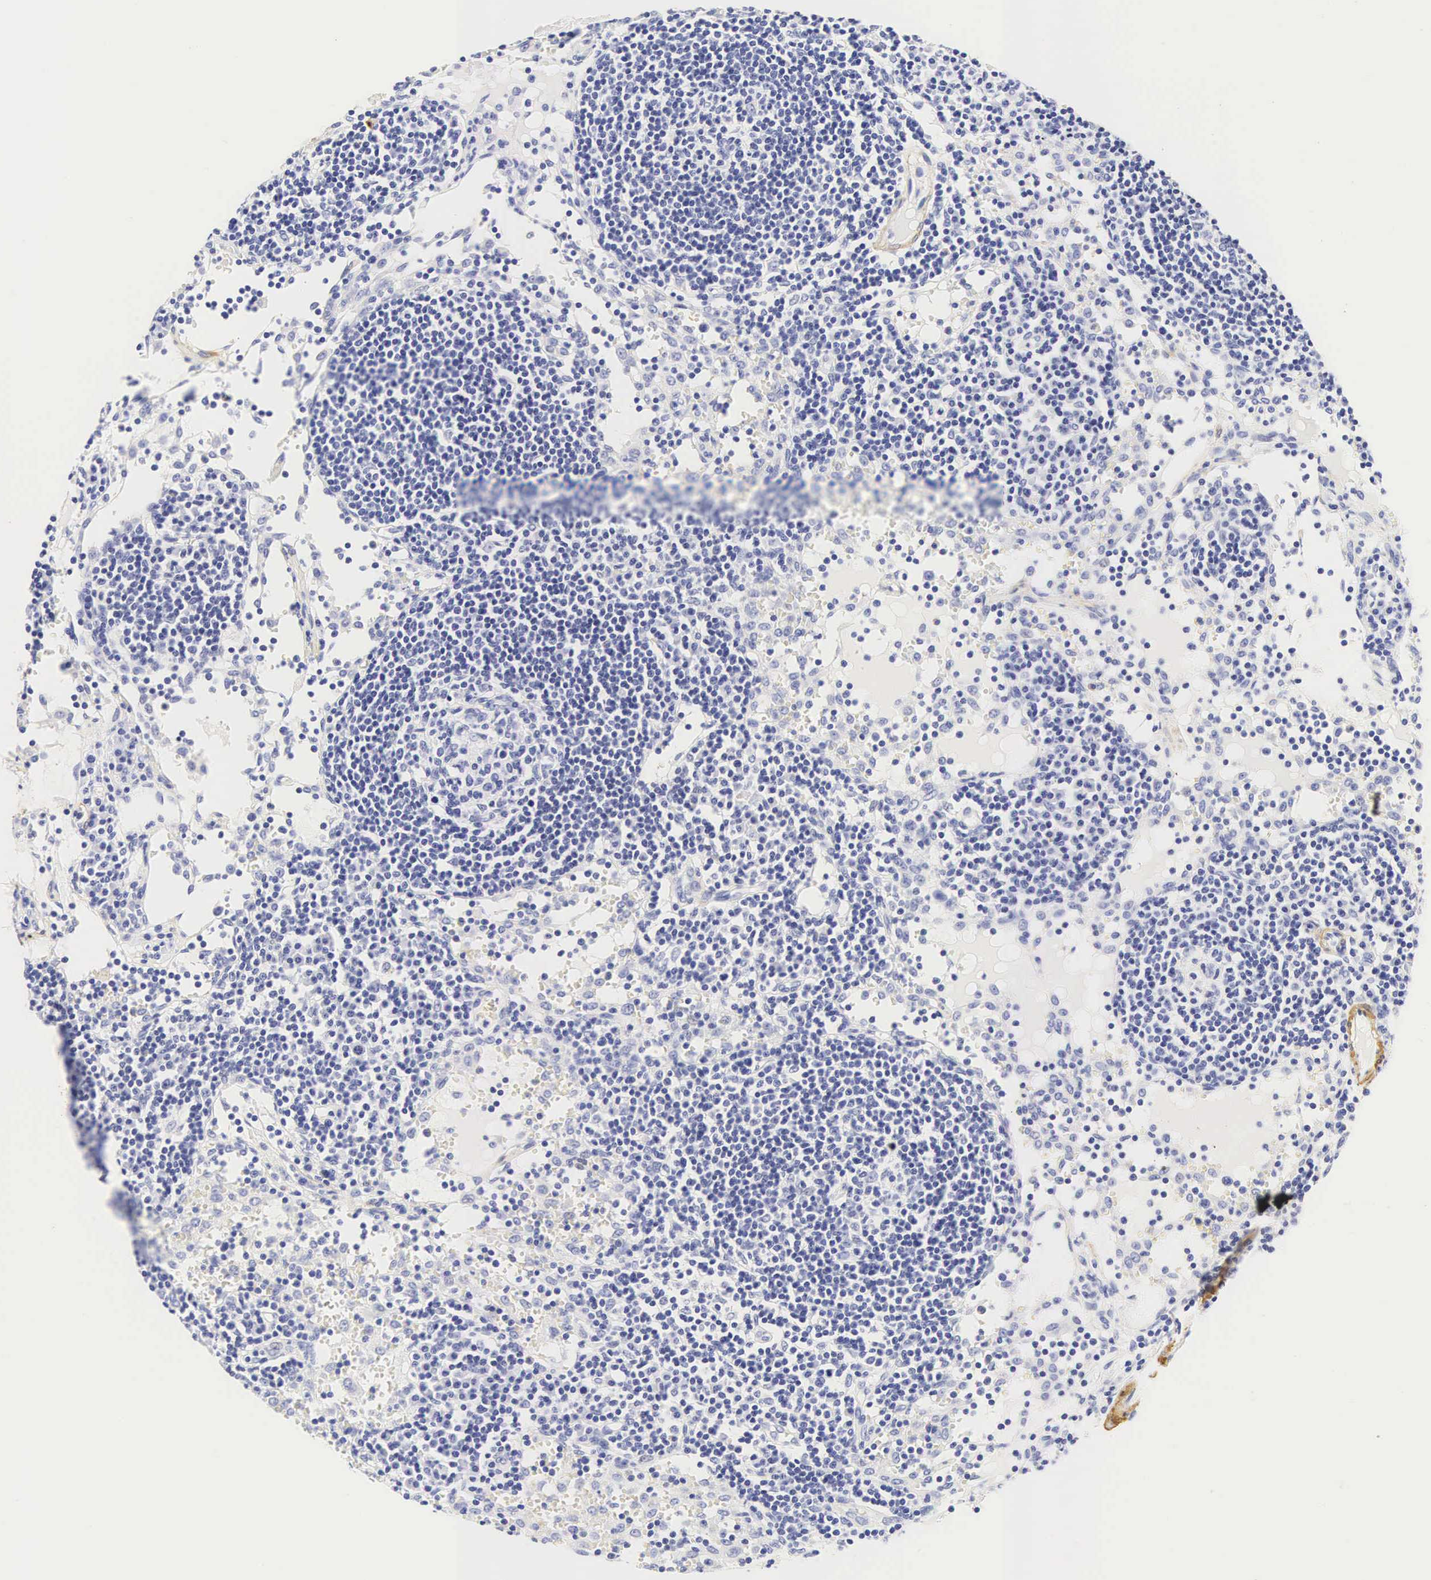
{"staining": {"intensity": "negative", "quantity": "none", "location": "none"}, "tissue": "lymph node", "cell_type": "Germinal center cells", "image_type": "normal", "snomed": [{"axis": "morphology", "description": "Normal tissue, NOS"}, {"axis": "topography", "description": "Lymph node"}], "caption": "The image displays no significant staining in germinal center cells of lymph node. (DAB IHC, high magnification).", "gene": "CNN1", "patient": {"sex": "female", "age": 55}}